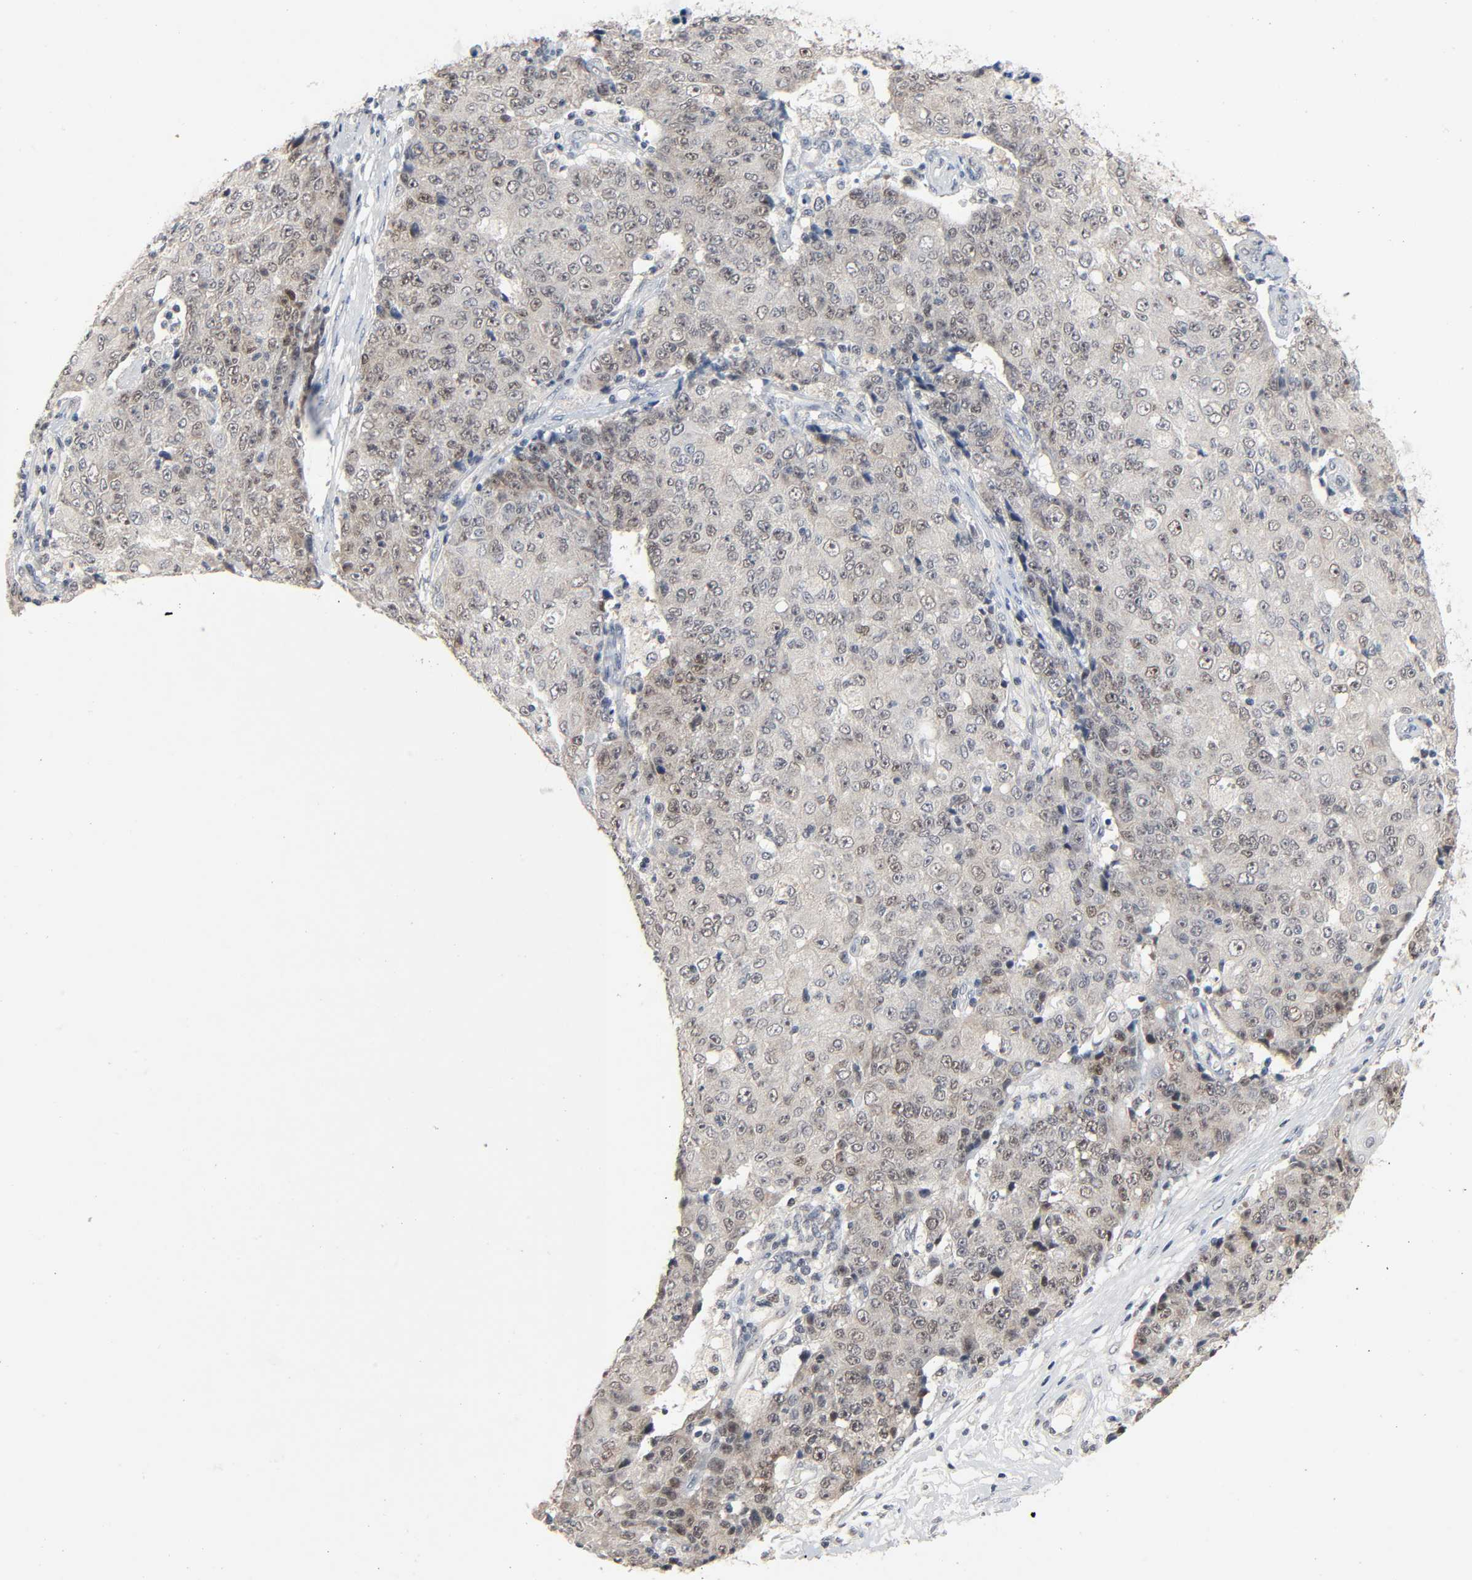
{"staining": {"intensity": "weak", "quantity": ">75%", "location": "nuclear"}, "tissue": "ovarian cancer", "cell_type": "Tumor cells", "image_type": "cancer", "snomed": [{"axis": "morphology", "description": "Carcinoma, endometroid"}, {"axis": "topography", "description": "Ovary"}], "caption": "Ovarian cancer was stained to show a protein in brown. There is low levels of weak nuclear expression in approximately >75% of tumor cells.", "gene": "MAPKAPK5", "patient": {"sex": "female", "age": 42}}